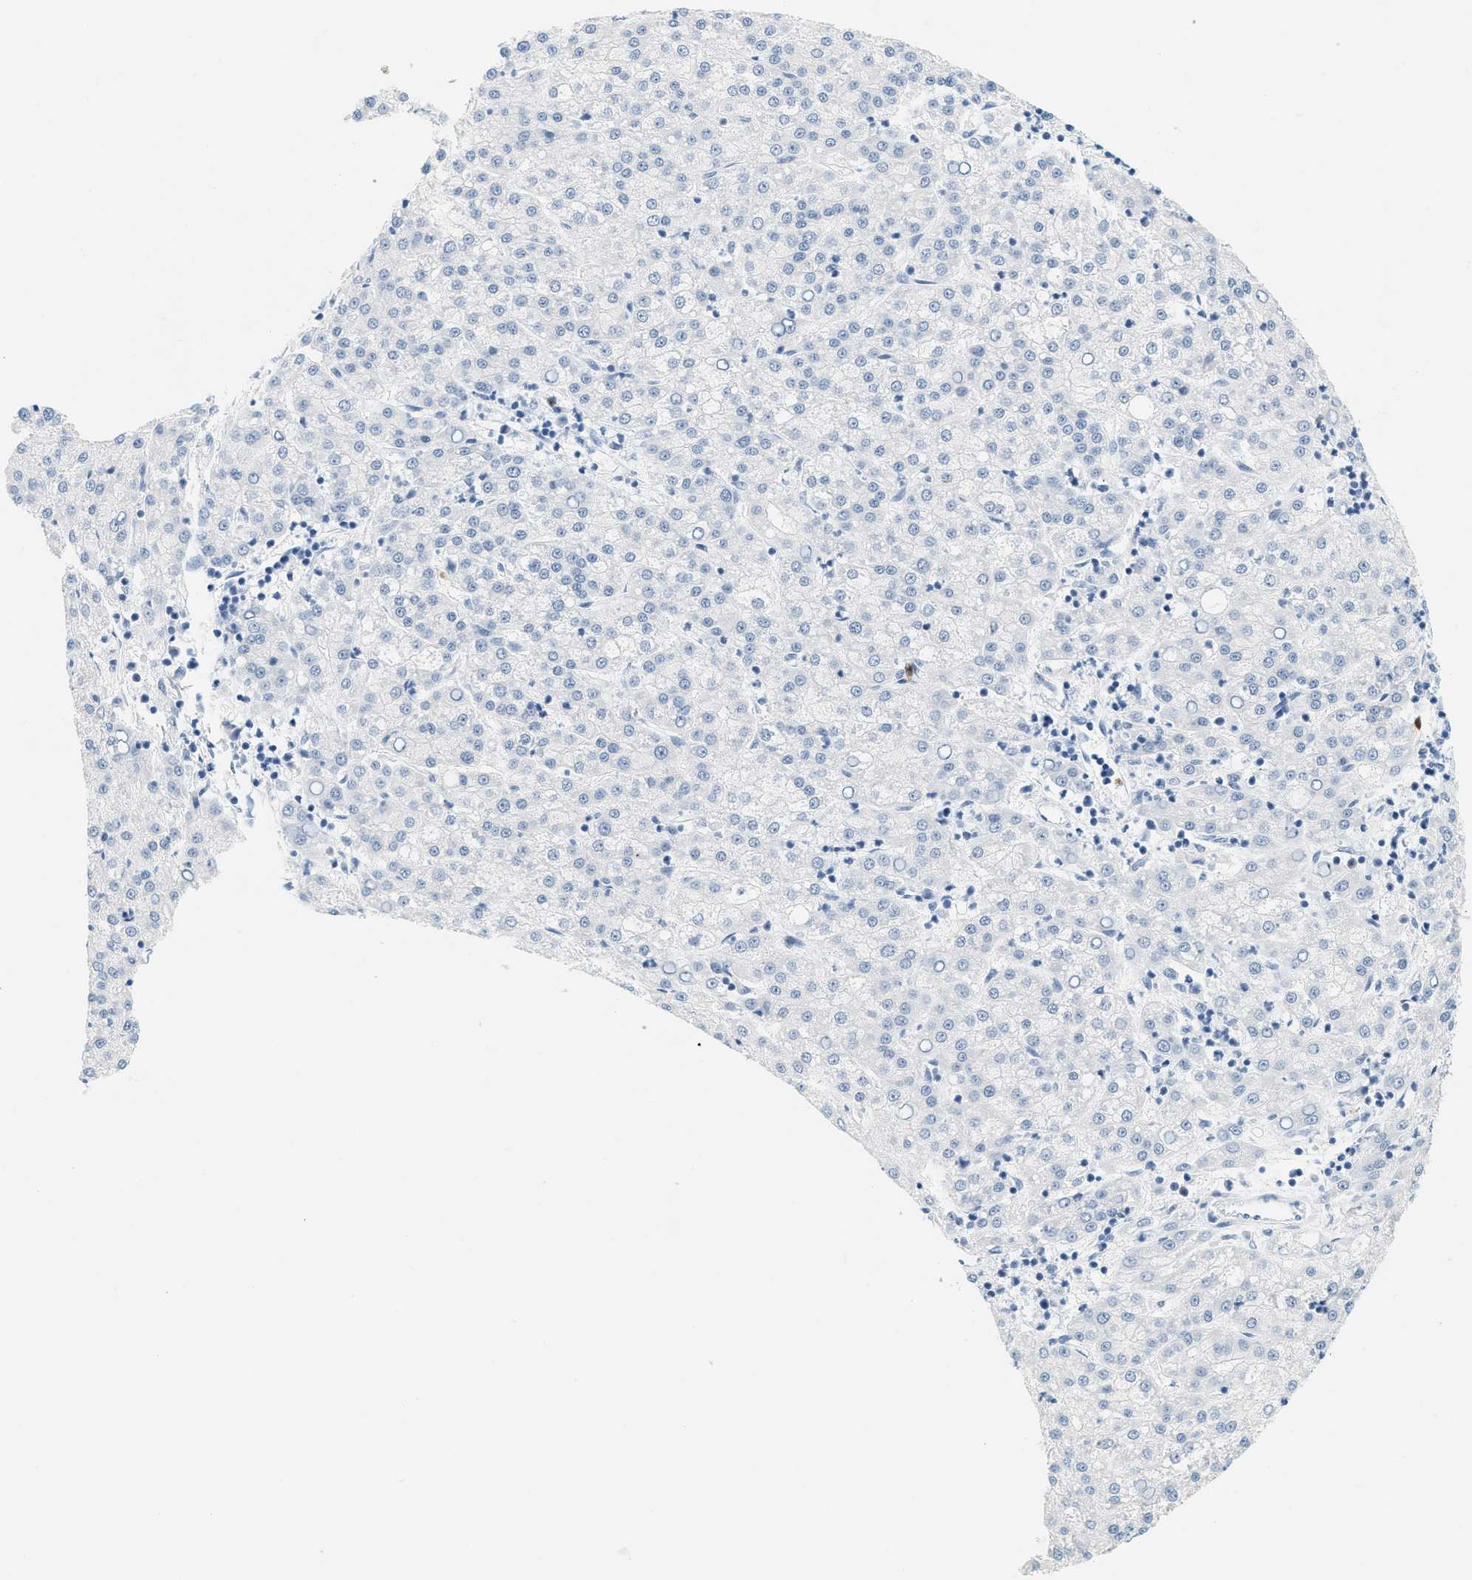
{"staining": {"intensity": "negative", "quantity": "none", "location": "none"}, "tissue": "liver cancer", "cell_type": "Tumor cells", "image_type": "cancer", "snomed": [{"axis": "morphology", "description": "Carcinoma, Hepatocellular, NOS"}, {"axis": "topography", "description": "Liver"}], "caption": "Immunohistochemistry of human hepatocellular carcinoma (liver) exhibits no staining in tumor cells. (DAB (3,3'-diaminobenzidine) immunohistochemistry (IHC) with hematoxylin counter stain).", "gene": "LCN2", "patient": {"sex": "female", "age": 58}}